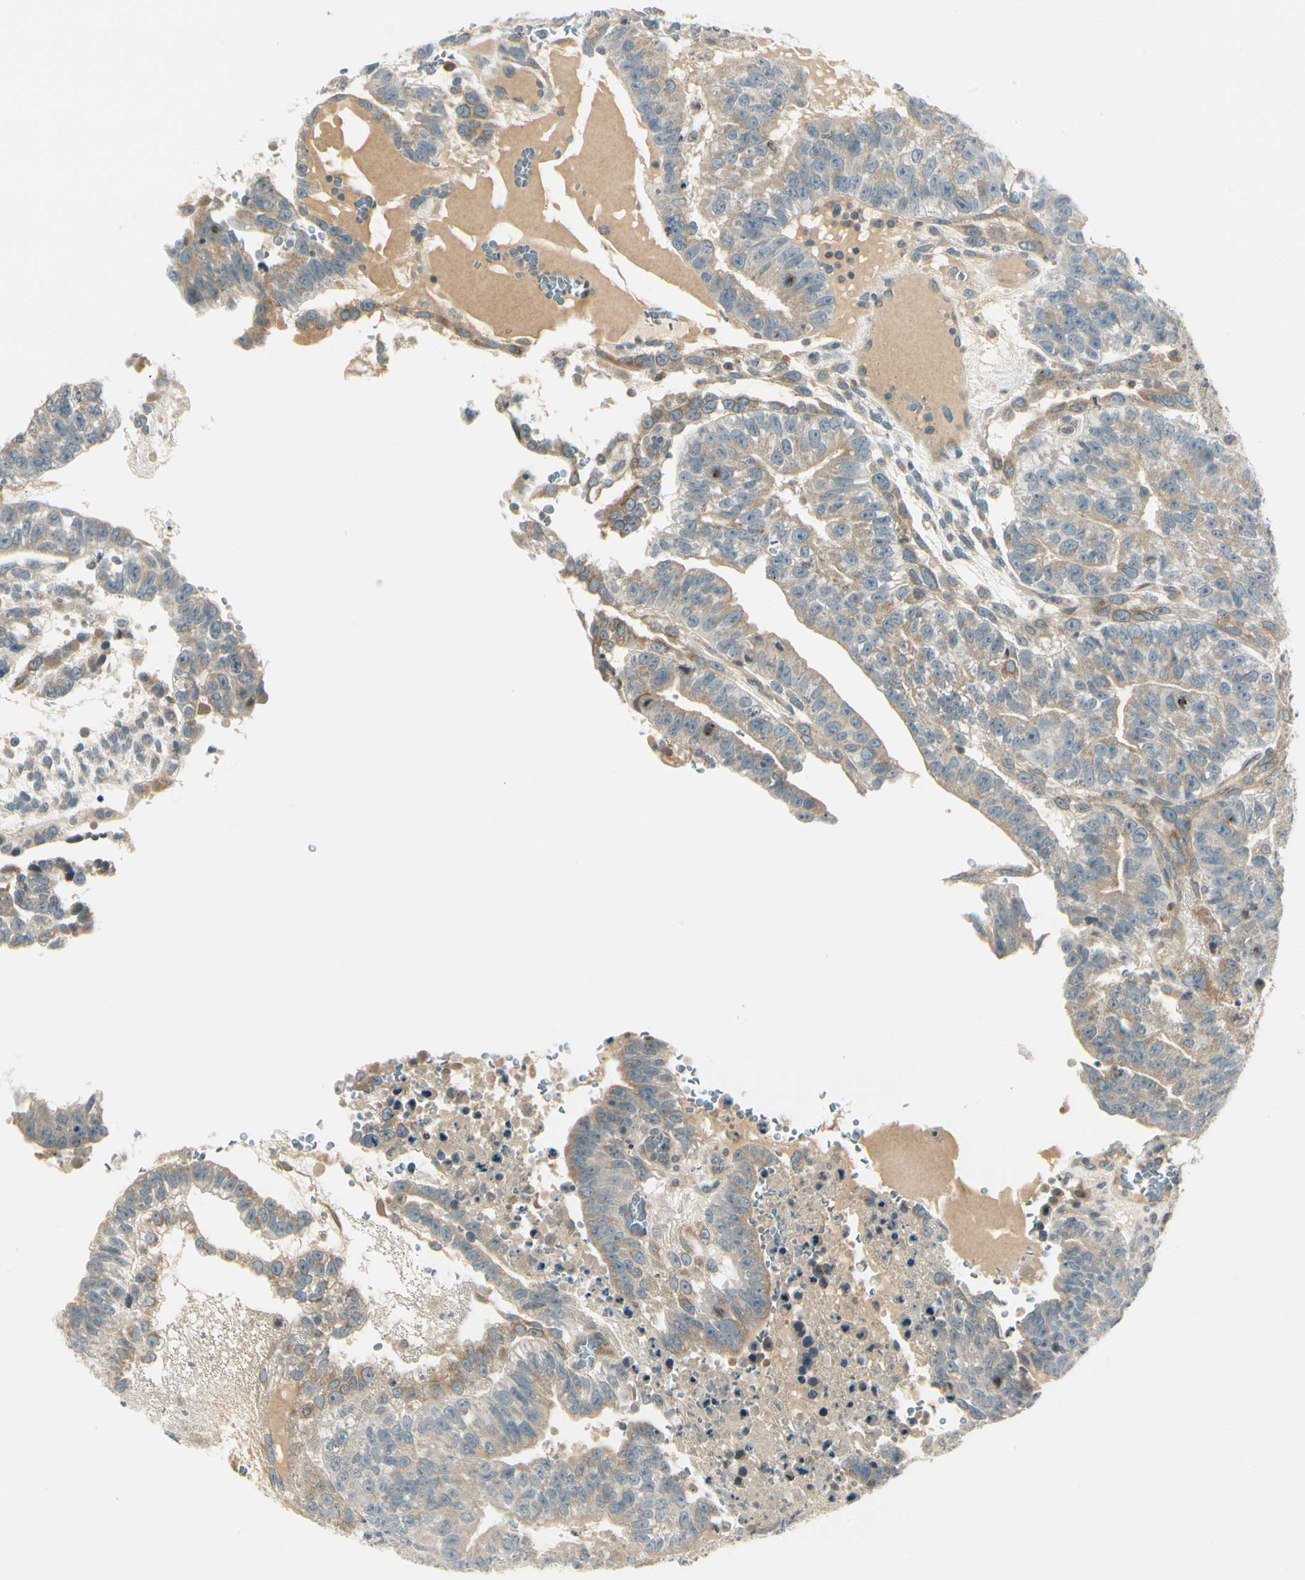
{"staining": {"intensity": "weak", "quantity": ">75%", "location": "cytoplasmic/membranous"}, "tissue": "testis cancer", "cell_type": "Tumor cells", "image_type": "cancer", "snomed": [{"axis": "morphology", "description": "Seminoma, NOS"}, {"axis": "morphology", "description": "Carcinoma, Embryonal, NOS"}, {"axis": "topography", "description": "Testis"}], "caption": "Immunohistochemistry (IHC) histopathology image of testis embryonal carcinoma stained for a protein (brown), which reveals low levels of weak cytoplasmic/membranous staining in about >75% of tumor cells.", "gene": "BNIP1", "patient": {"sex": "male", "age": 52}}